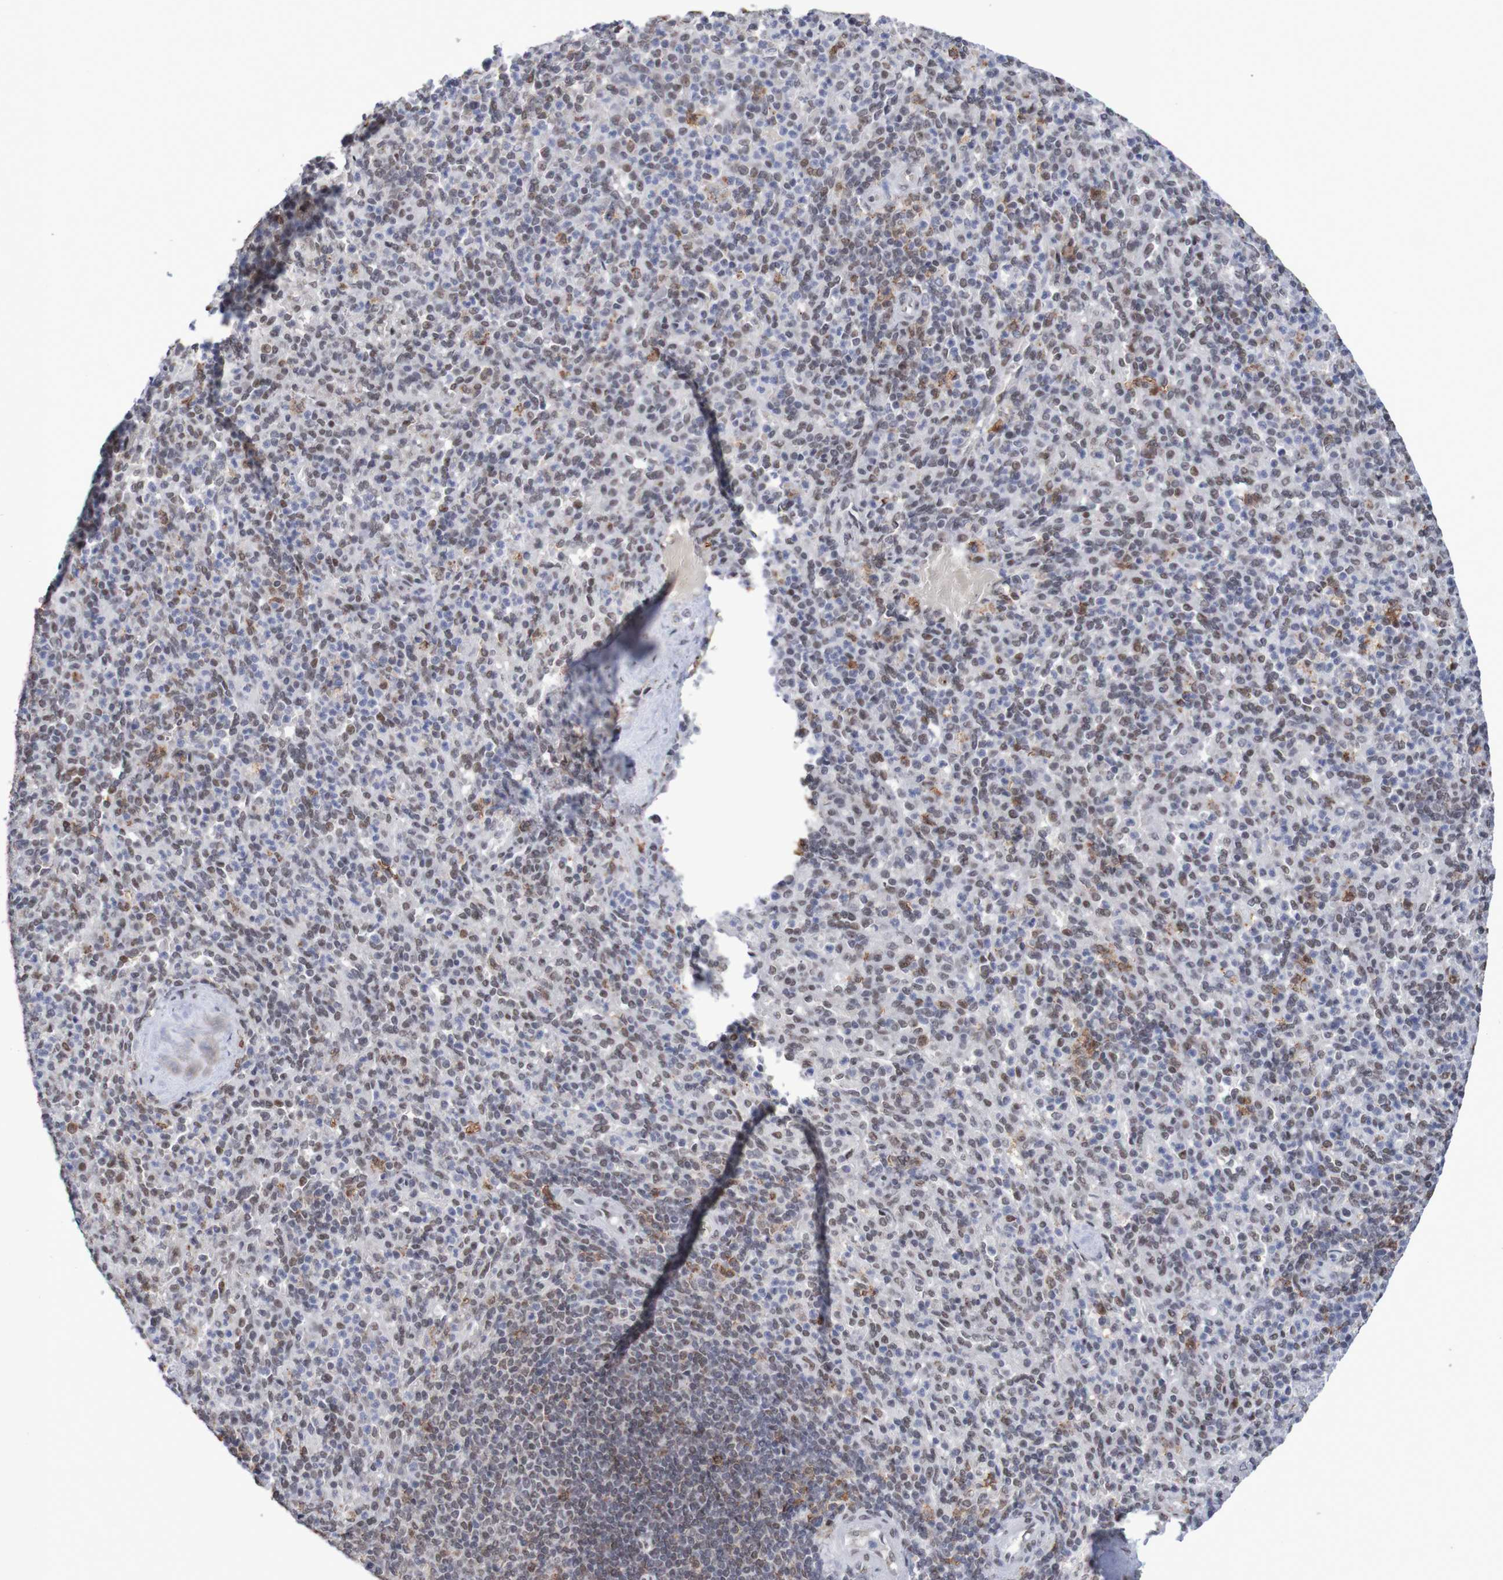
{"staining": {"intensity": "weak", "quantity": "25%-75%", "location": "nuclear"}, "tissue": "spleen", "cell_type": "Cells in red pulp", "image_type": "normal", "snomed": [{"axis": "morphology", "description": "Normal tissue, NOS"}, {"axis": "topography", "description": "Spleen"}], "caption": "Spleen stained with DAB (3,3'-diaminobenzidine) immunohistochemistry (IHC) shows low levels of weak nuclear positivity in approximately 25%-75% of cells in red pulp. Using DAB (3,3'-diaminobenzidine) (brown) and hematoxylin (blue) stains, captured at high magnification using brightfield microscopy.", "gene": "MRTFB", "patient": {"sex": "male", "age": 36}}